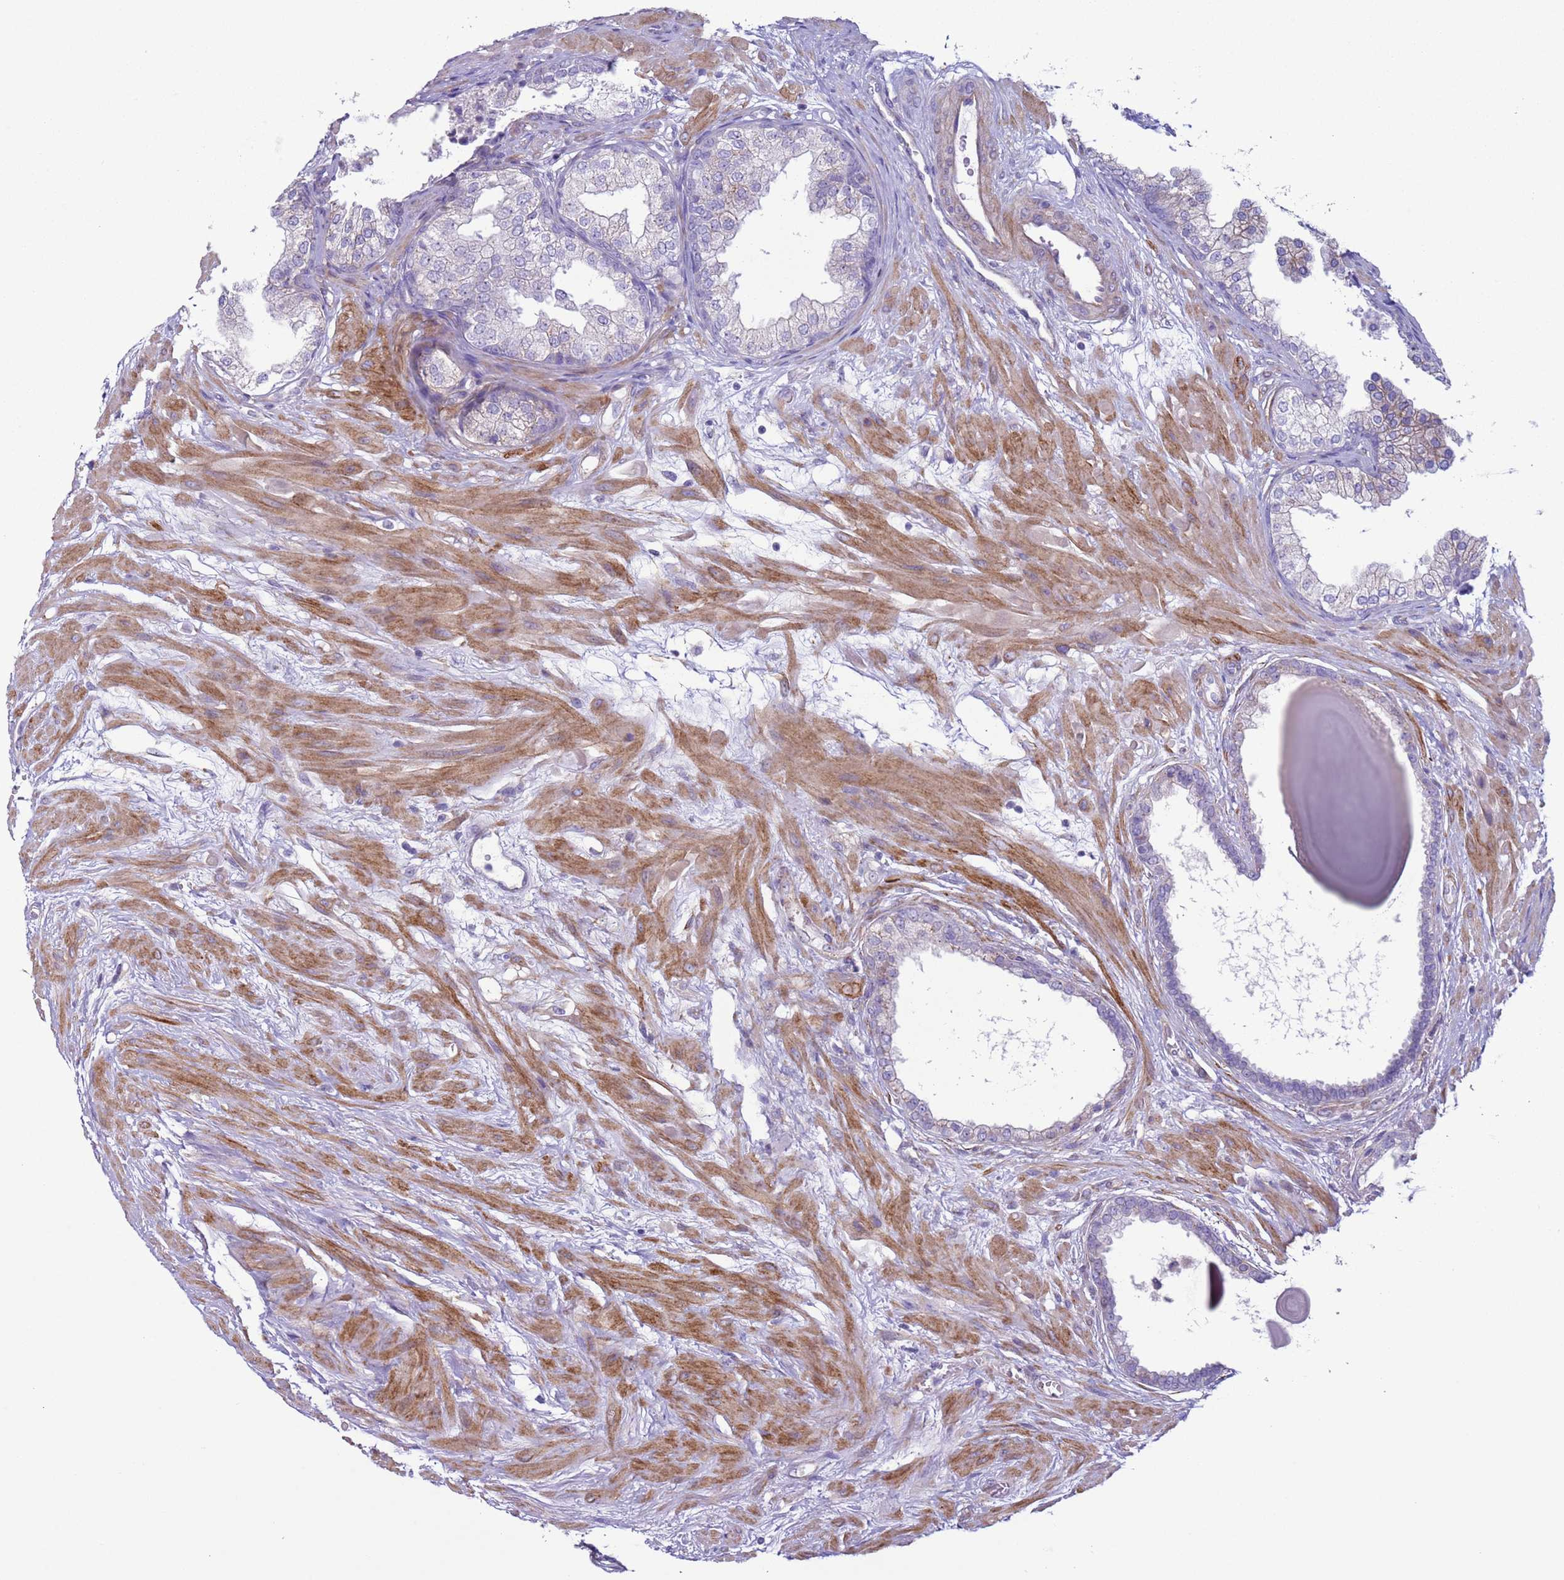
{"staining": {"intensity": "negative", "quantity": "none", "location": "none"}, "tissue": "prostate", "cell_type": "Glandular cells", "image_type": "normal", "snomed": [{"axis": "morphology", "description": "Normal tissue, NOS"}, {"axis": "topography", "description": "Prostate"}], "caption": "Immunohistochemistry image of normal prostate: prostate stained with DAB (3,3'-diaminobenzidine) displays no significant protein staining in glandular cells.", "gene": "HEATR1", "patient": {"sex": "male", "age": 48}}